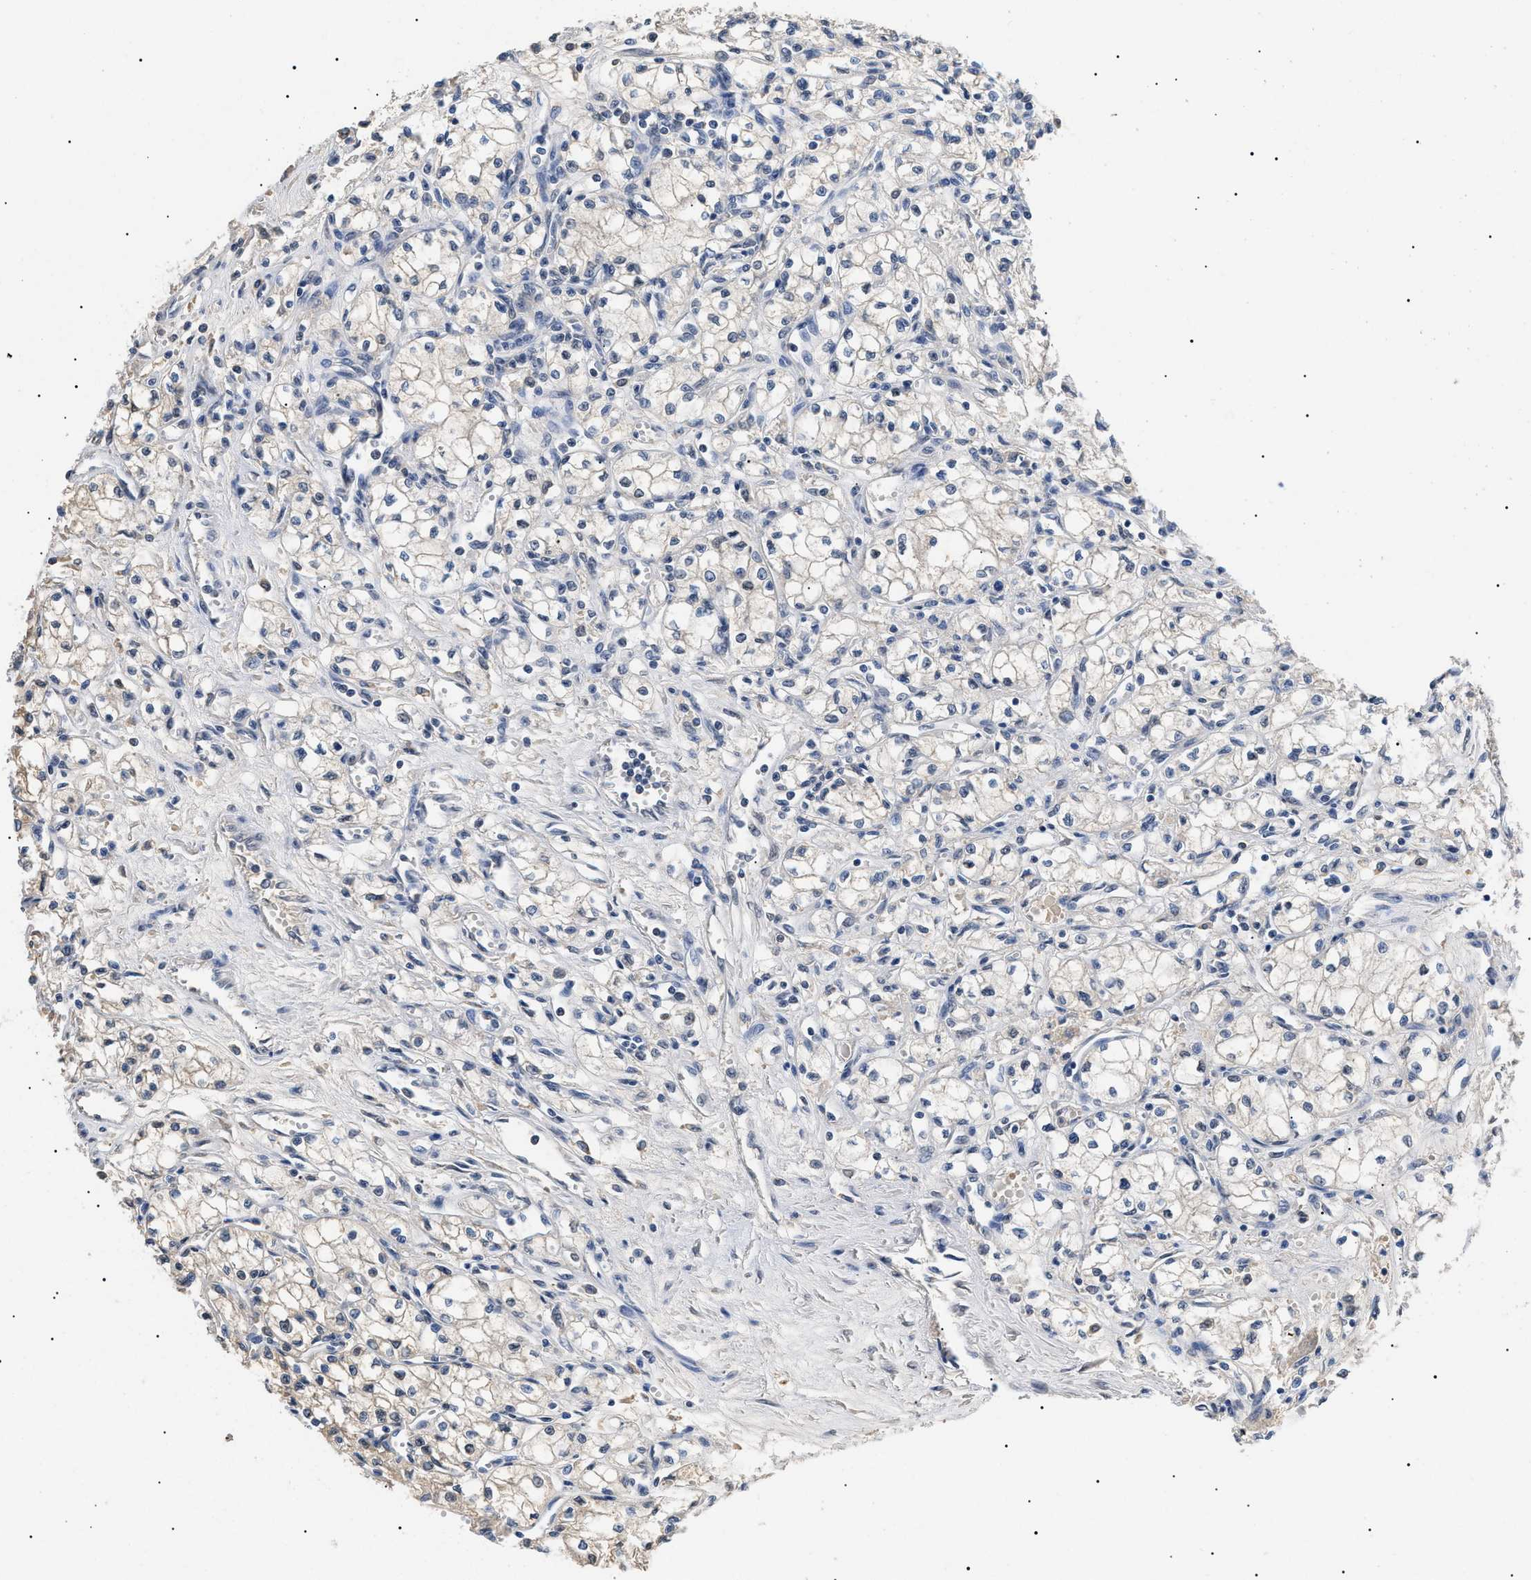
{"staining": {"intensity": "negative", "quantity": "none", "location": "none"}, "tissue": "renal cancer", "cell_type": "Tumor cells", "image_type": "cancer", "snomed": [{"axis": "morphology", "description": "Normal tissue, NOS"}, {"axis": "morphology", "description": "Adenocarcinoma, NOS"}, {"axis": "topography", "description": "Kidney"}], "caption": "Tumor cells show no significant protein staining in renal cancer (adenocarcinoma).", "gene": "PRRT2", "patient": {"sex": "male", "age": 59}}